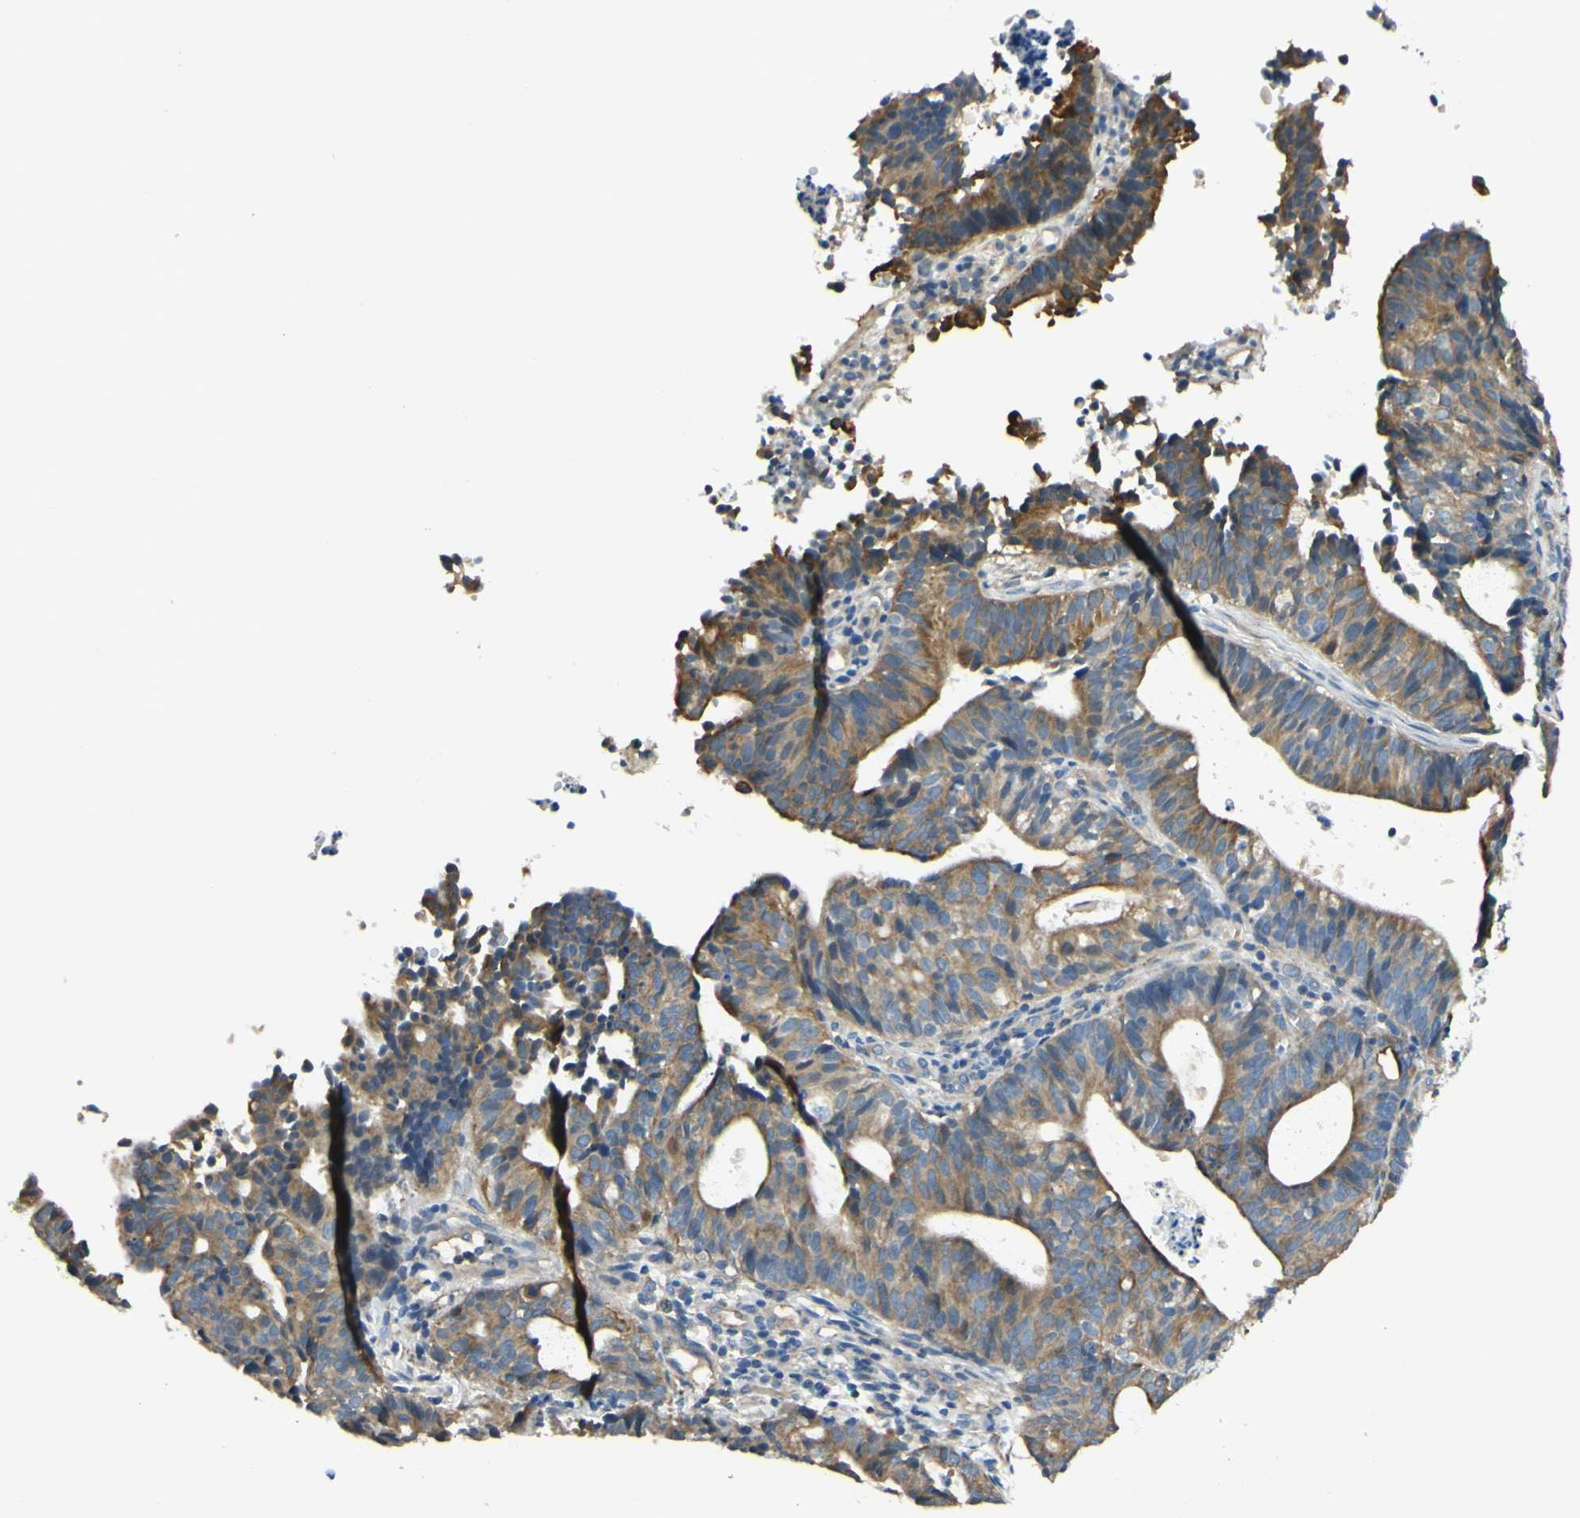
{"staining": {"intensity": "moderate", "quantity": "25%-75%", "location": "cytoplasmic/membranous"}, "tissue": "endometrial cancer", "cell_type": "Tumor cells", "image_type": "cancer", "snomed": [{"axis": "morphology", "description": "Adenocarcinoma, NOS"}, {"axis": "topography", "description": "Uterus"}], "caption": "IHC staining of endometrial cancer (adenocarcinoma), which exhibits medium levels of moderate cytoplasmic/membranous expression in about 25%-75% of tumor cells indicating moderate cytoplasmic/membranous protein staining. The staining was performed using DAB (3,3'-diaminobenzidine) (brown) for protein detection and nuclei were counterstained in hematoxylin (blue).", "gene": "LAMA3", "patient": {"sex": "female", "age": 83}}